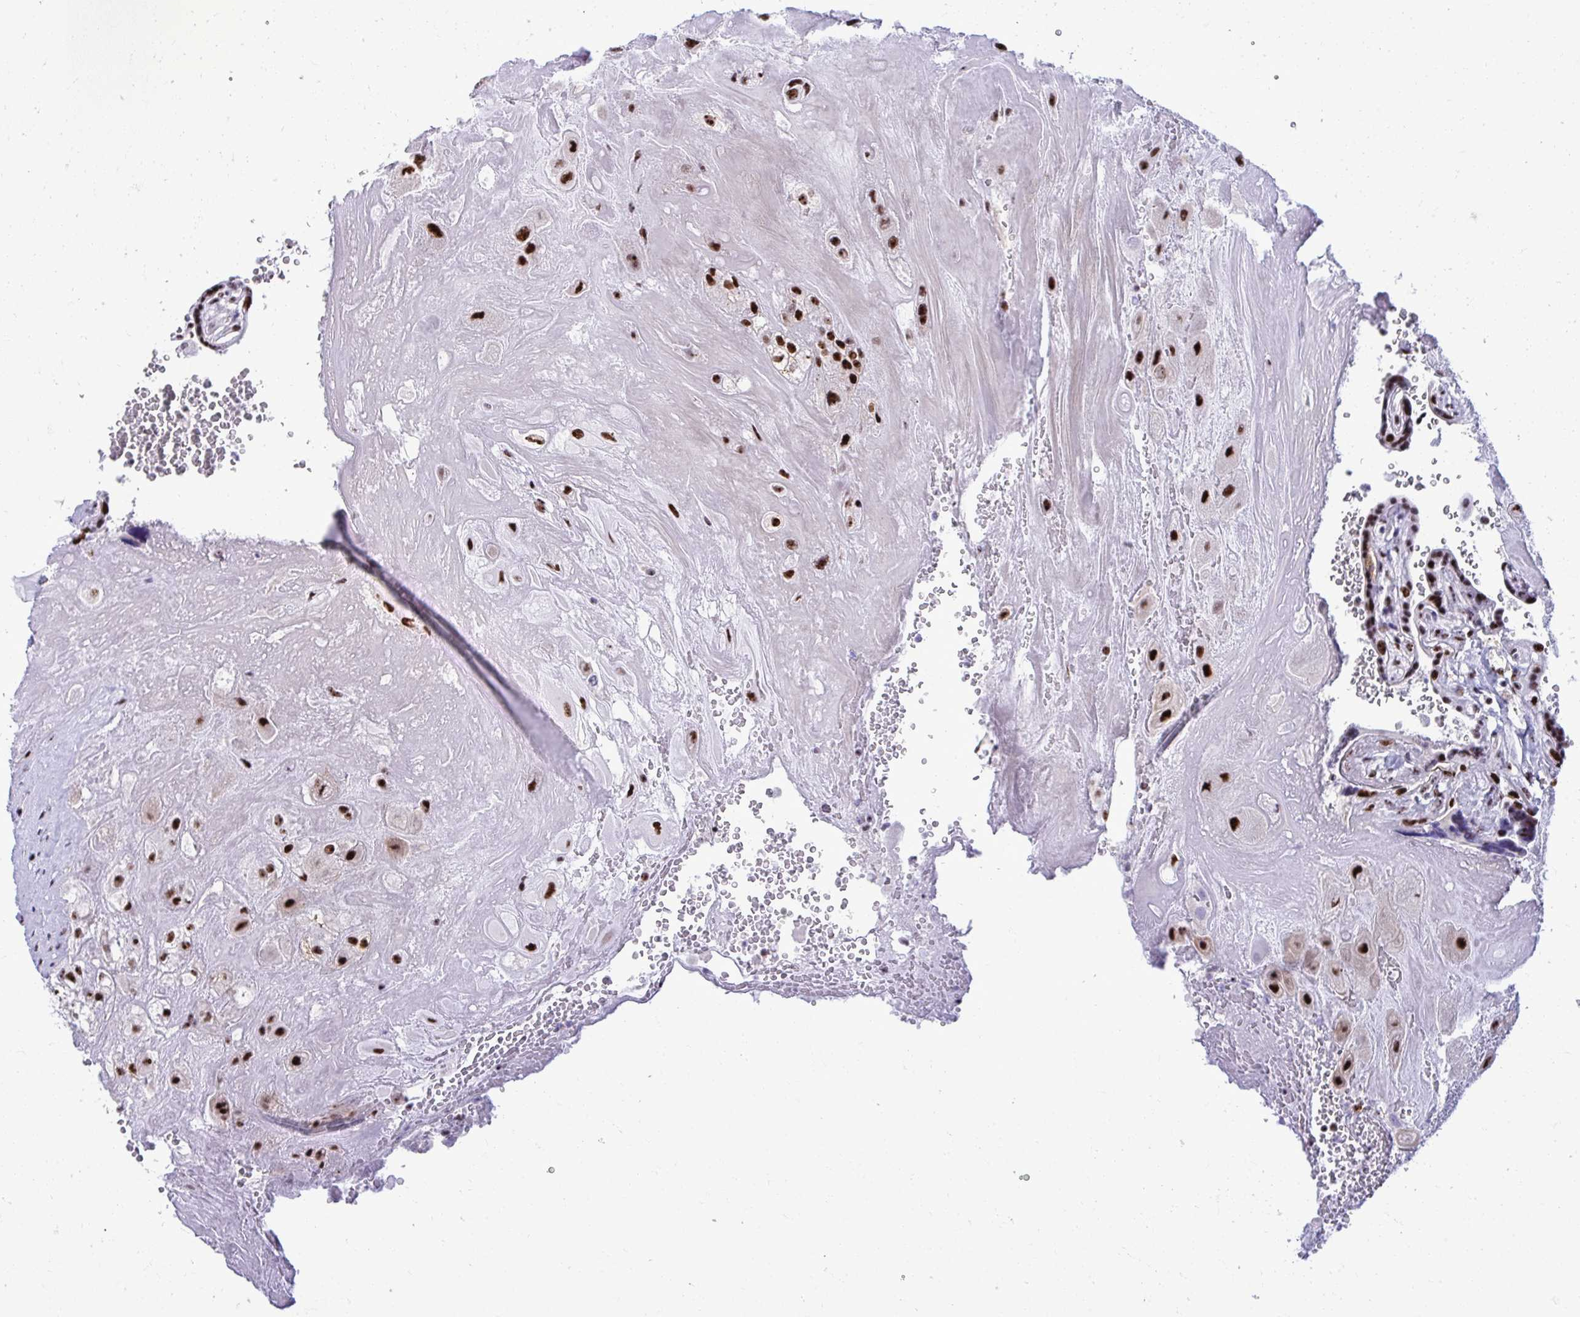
{"staining": {"intensity": "strong", "quantity": ">75%", "location": "nuclear"}, "tissue": "placenta", "cell_type": "Decidual cells", "image_type": "normal", "snomed": [{"axis": "morphology", "description": "Normal tissue, NOS"}, {"axis": "topography", "description": "Placenta"}], "caption": "Immunohistochemistry image of unremarkable placenta stained for a protein (brown), which shows high levels of strong nuclear expression in about >75% of decidual cells.", "gene": "PELP1", "patient": {"sex": "female", "age": 32}}